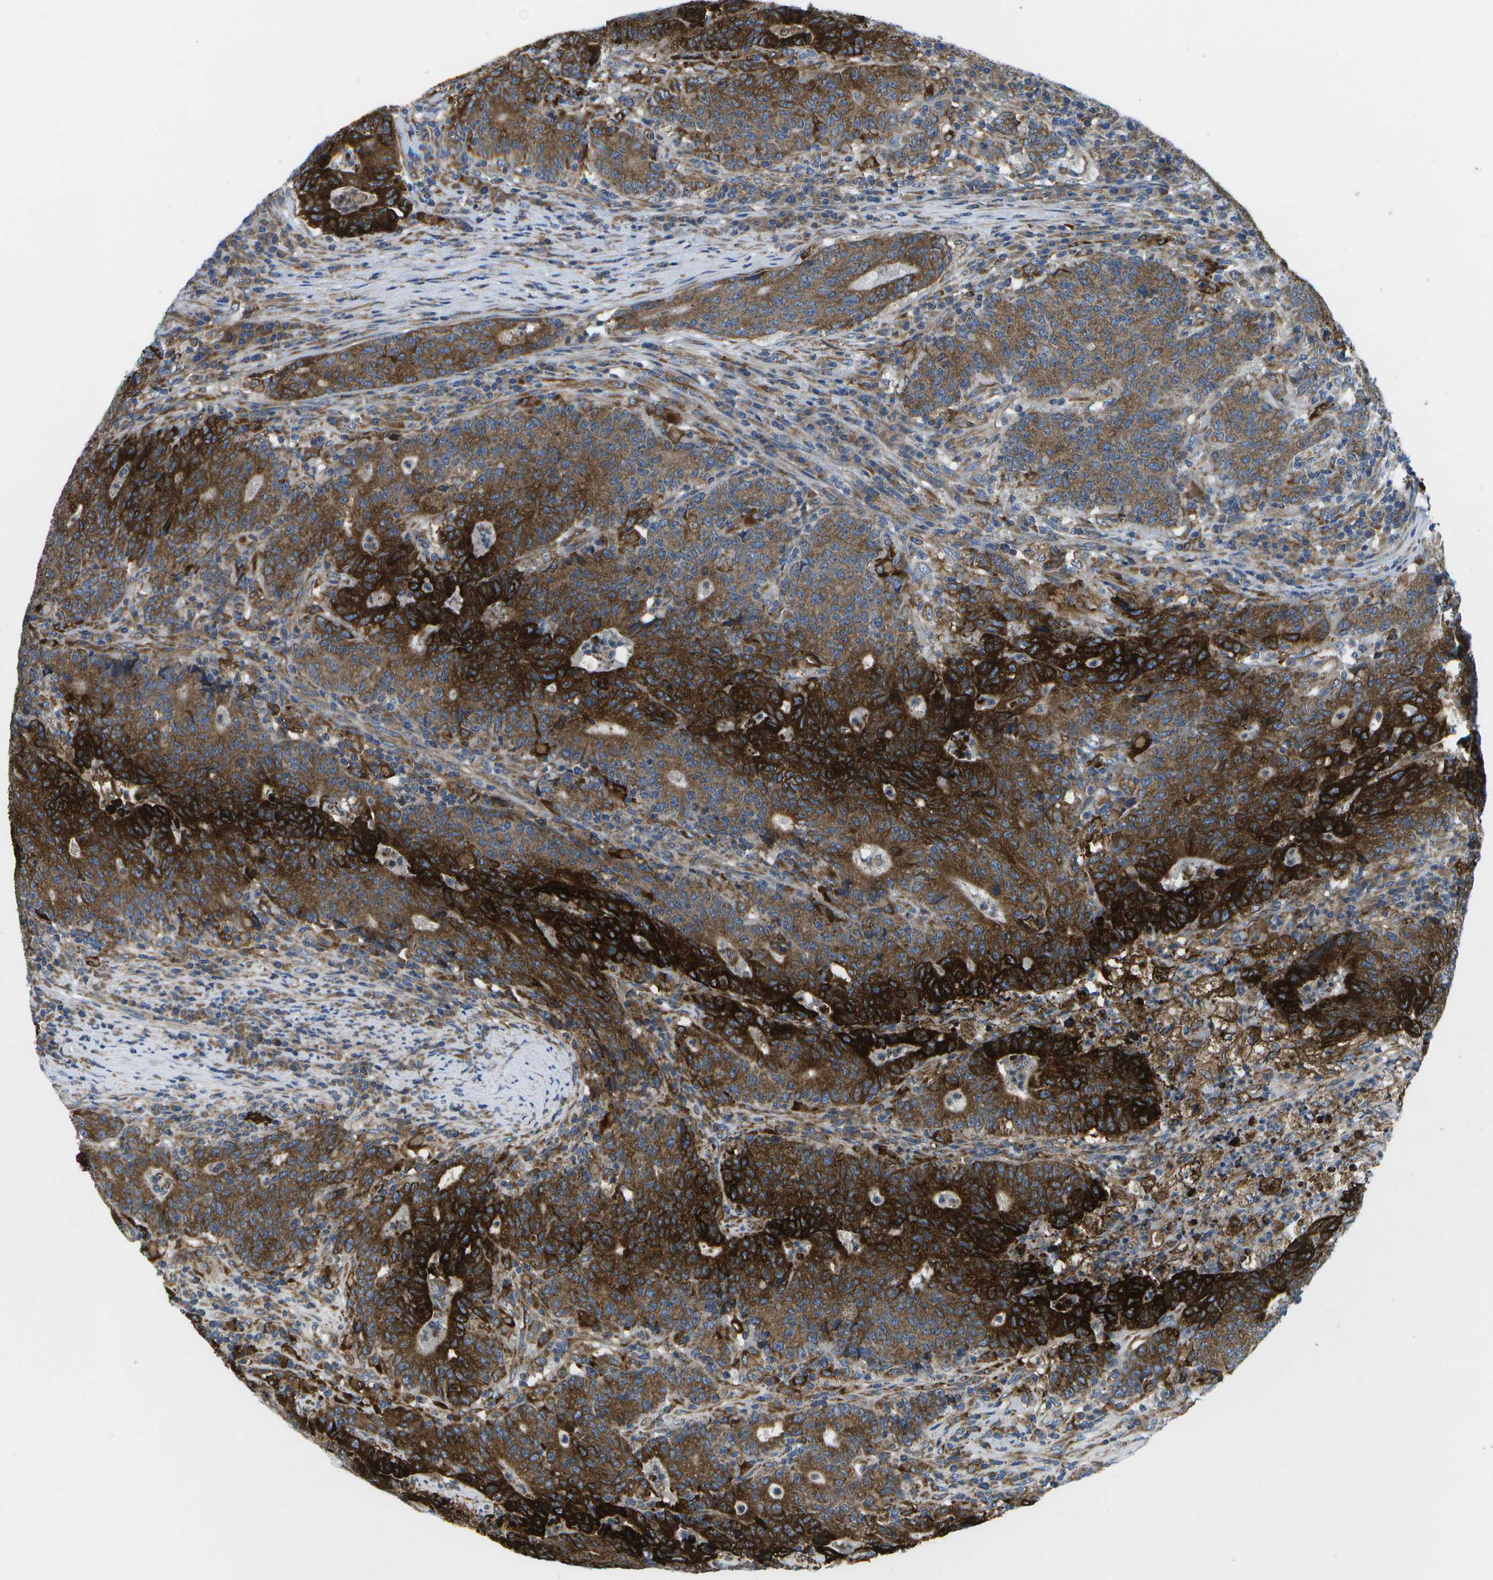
{"staining": {"intensity": "strong", "quantity": ">75%", "location": "cytoplasmic/membranous"}, "tissue": "colorectal cancer", "cell_type": "Tumor cells", "image_type": "cancer", "snomed": [{"axis": "morphology", "description": "Normal tissue, NOS"}, {"axis": "morphology", "description": "Adenocarcinoma, NOS"}, {"axis": "topography", "description": "Colon"}], "caption": "Immunohistochemical staining of human colorectal cancer reveals high levels of strong cytoplasmic/membranous protein expression in about >75% of tumor cells. The staining was performed using DAB (3,3'-diaminobenzidine) to visualize the protein expression in brown, while the nuclei were stained in blue with hematoxylin (Magnification: 20x).", "gene": "GDF5", "patient": {"sex": "female", "age": 75}}